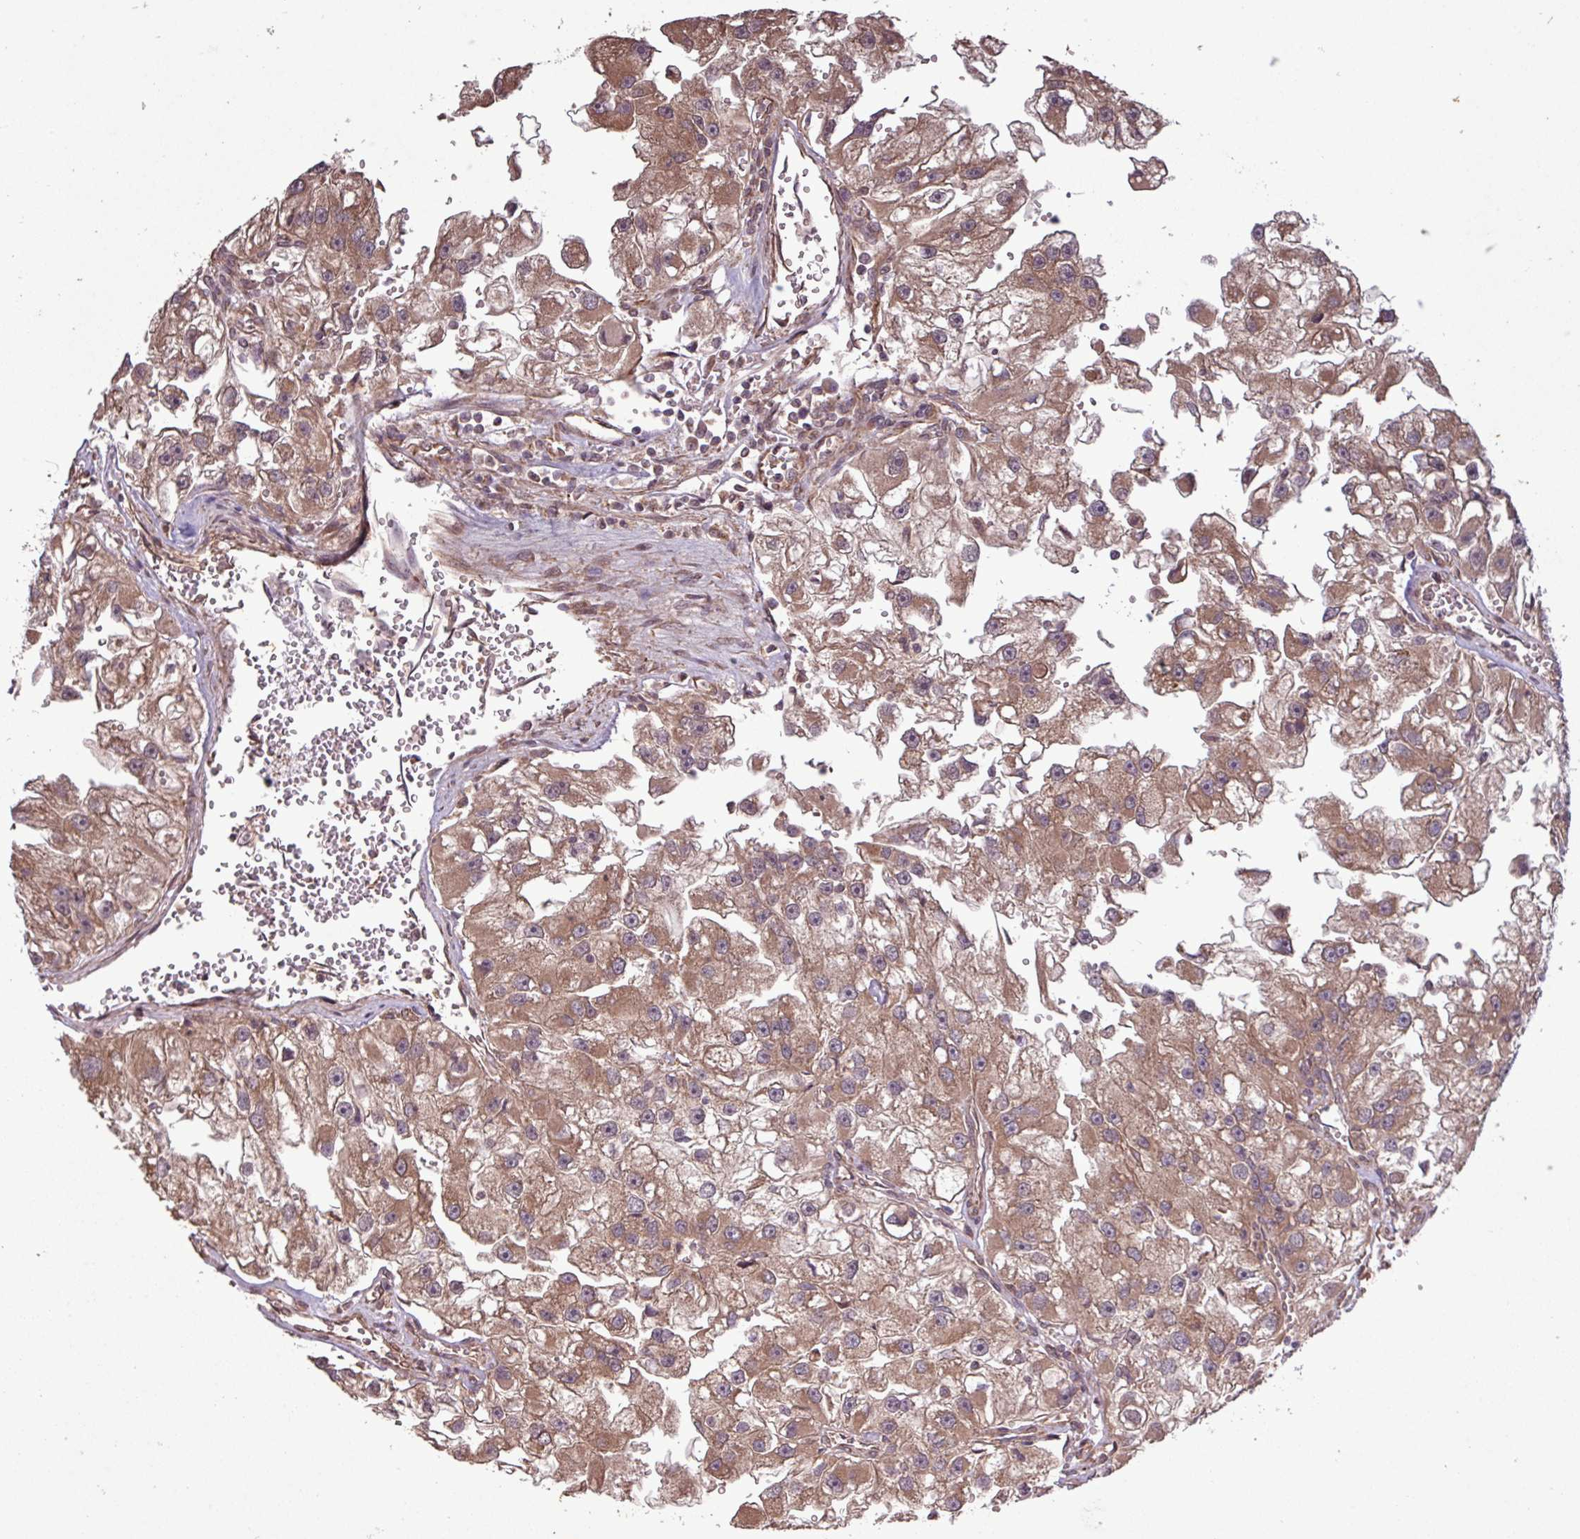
{"staining": {"intensity": "moderate", "quantity": ">75%", "location": "cytoplasmic/membranous"}, "tissue": "renal cancer", "cell_type": "Tumor cells", "image_type": "cancer", "snomed": [{"axis": "morphology", "description": "Adenocarcinoma, NOS"}, {"axis": "topography", "description": "Kidney"}], "caption": "Renal cancer was stained to show a protein in brown. There is medium levels of moderate cytoplasmic/membranous expression in approximately >75% of tumor cells.", "gene": "TRABD2A", "patient": {"sex": "male", "age": 63}}